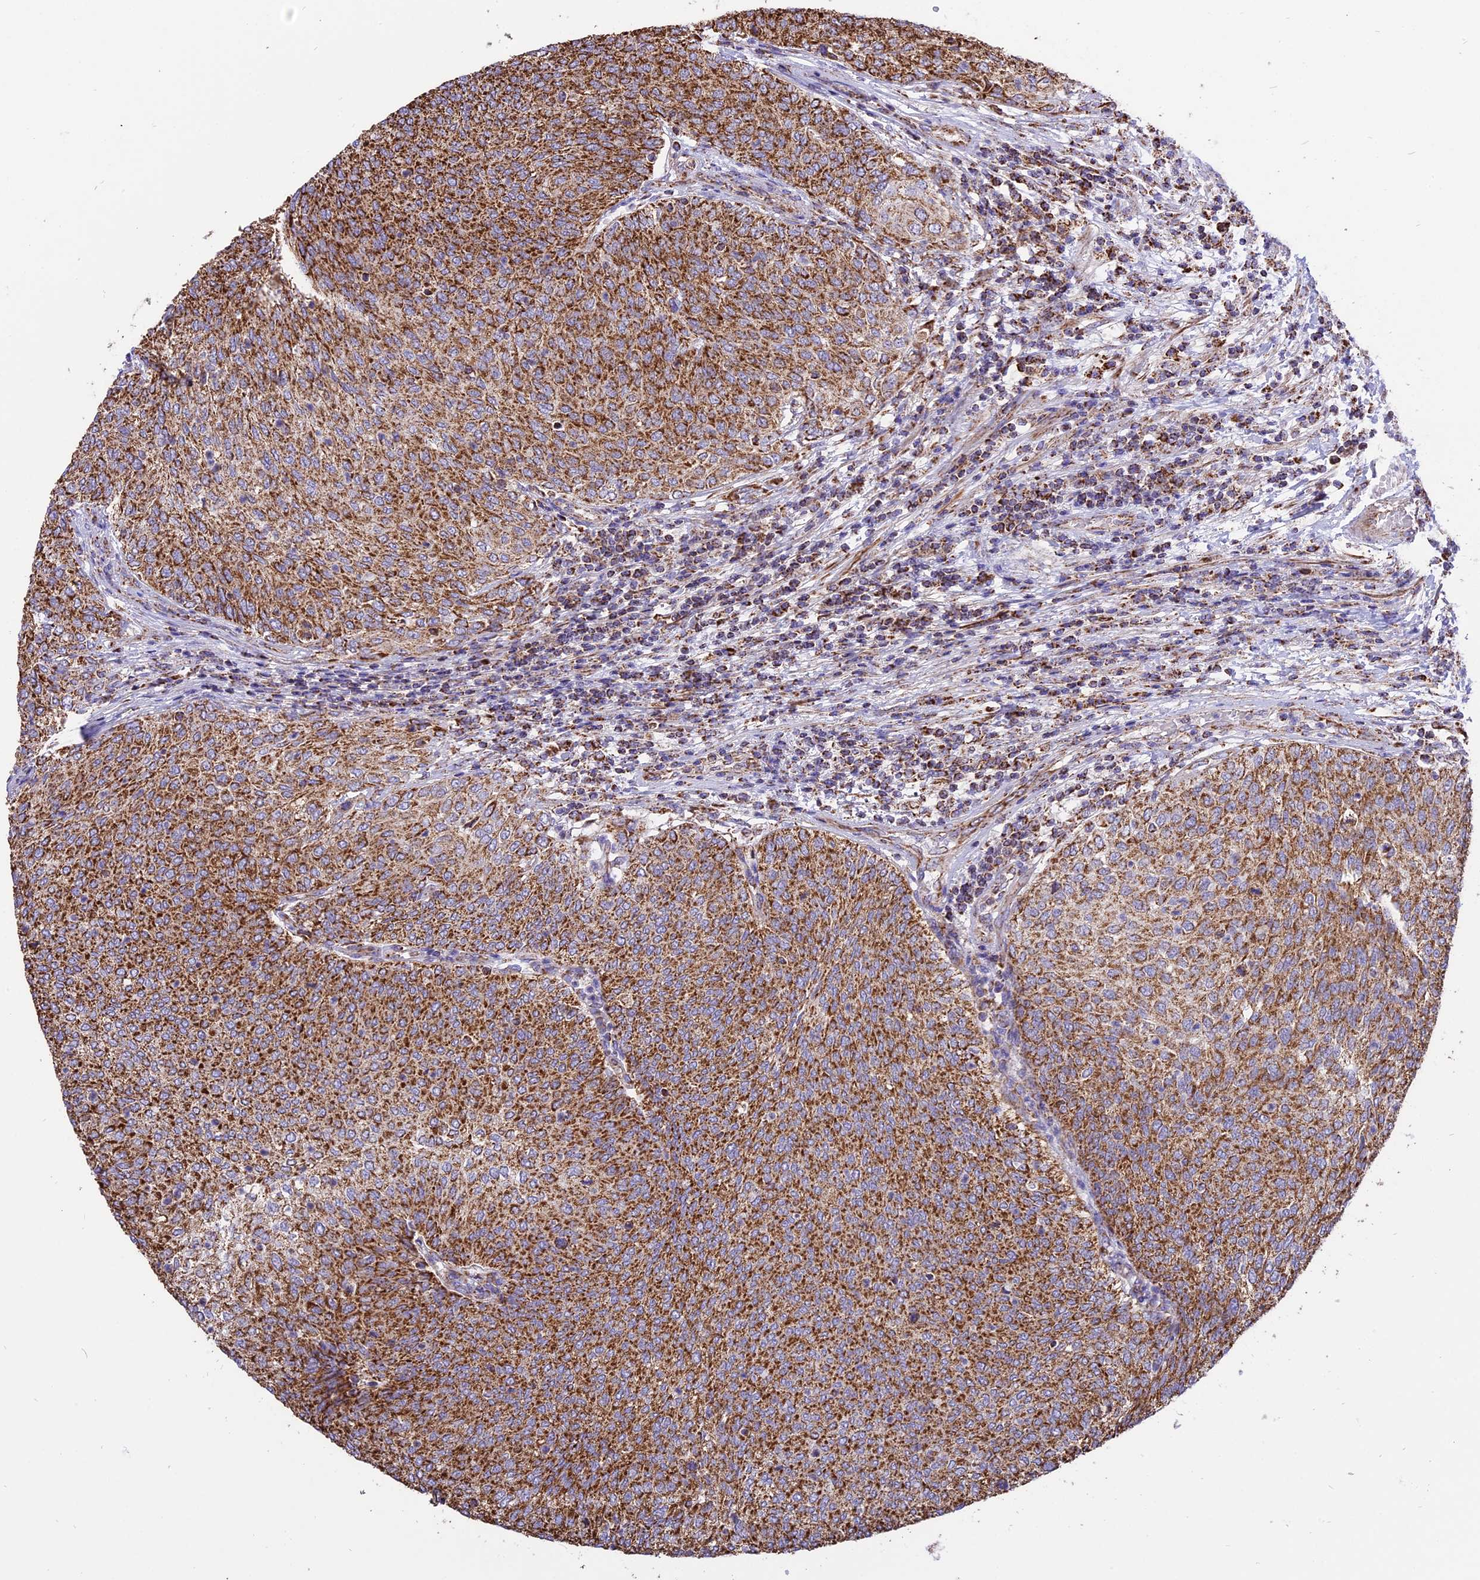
{"staining": {"intensity": "strong", "quantity": ">75%", "location": "cytoplasmic/membranous"}, "tissue": "urothelial cancer", "cell_type": "Tumor cells", "image_type": "cancer", "snomed": [{"axis": "morphology", "description": "Urothelial carcinoma, Low grade"}, {"axis": "topography", "description": "Urinary bladder"}], "caption": "There is high levels of strong cytoplasmic/membranous staining in tumor cells of low-grade urothelial carcinoma, as demonstrated by immunohistochemical staining (brown color).", "gene": "TTC4", "patient": {"sex": "female", "age": 79}}